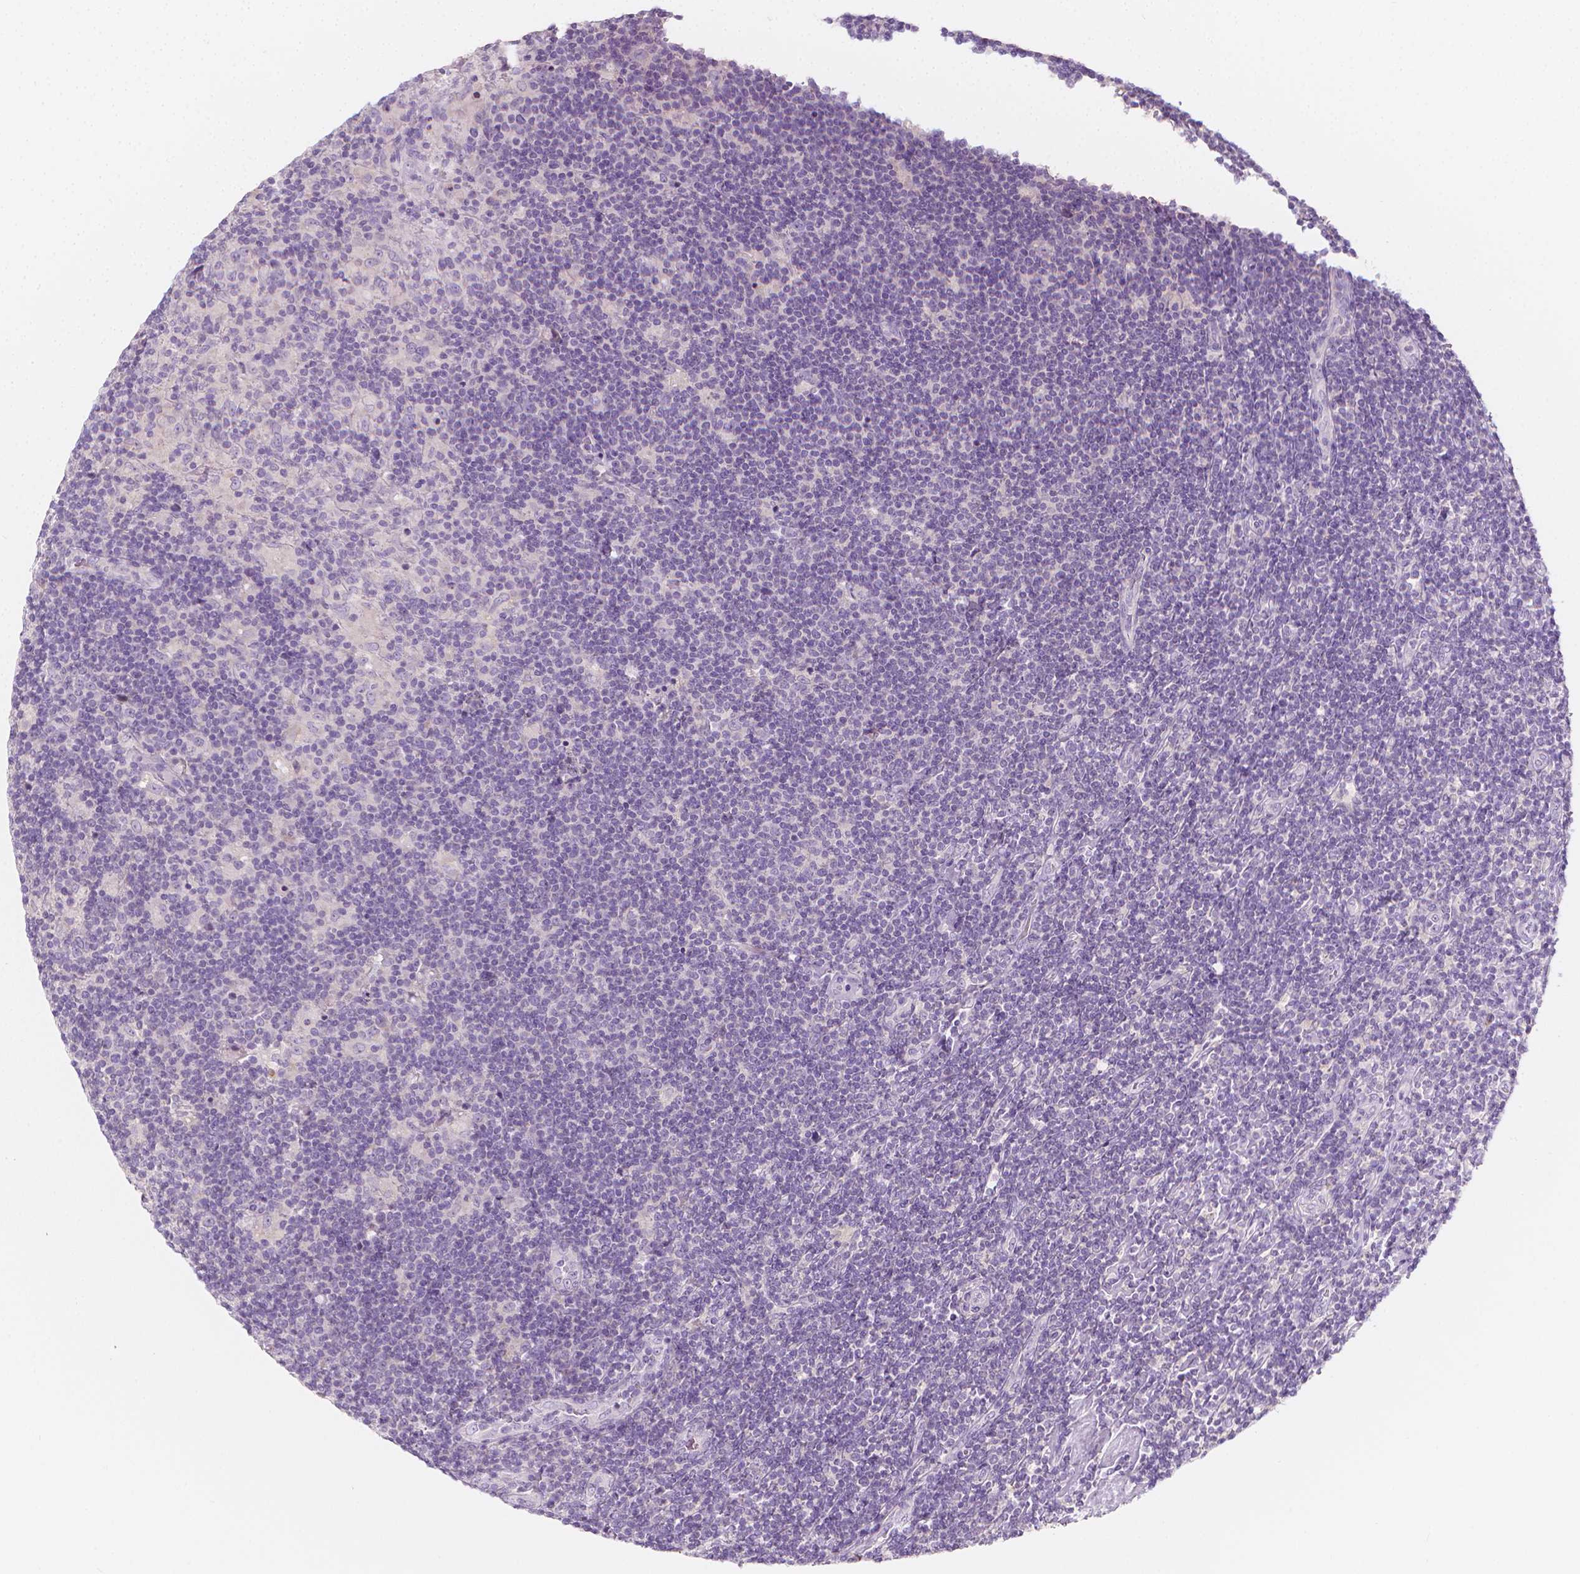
{"staining": {"intensity": "negative", "quantity": "none", "location": "none"}, "tissue": "lymphoma", "cell_type": "Tumor cells", "image_type": "cancer", "snomed": [{"axis": "morphology", "description": "Hodgkin's disease, NOS"}, {"axis": "topography", "description": "Lymph node"}], "caption": "DAB immunohistochemical staining of human lymphoma shows no significant expression in tumor cells.", "gene": "RBFOX1", "patient": {"sex": "male", "age": 40}}